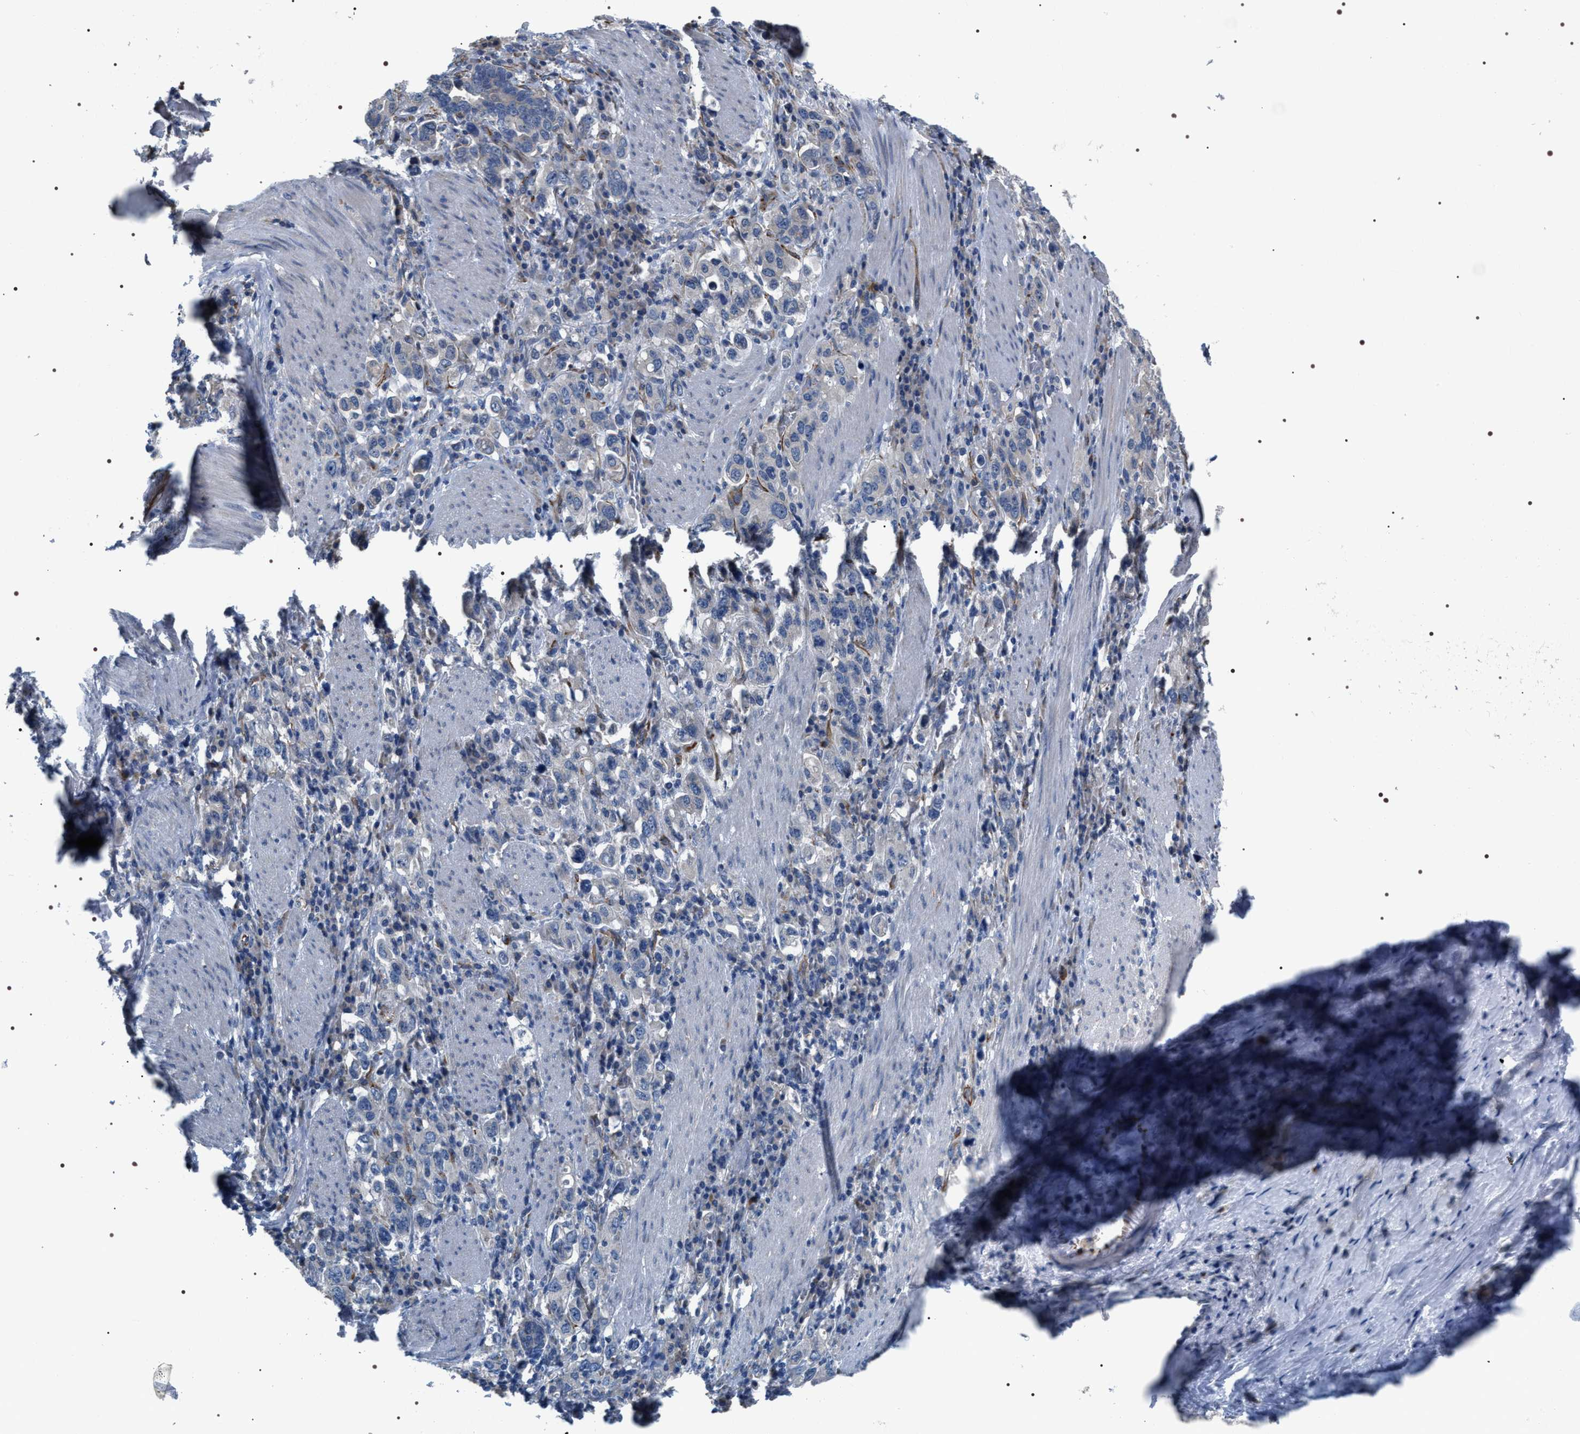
{"staining": {"intensity": "negative", "quantity": "none", "location": "none"}, "tissue": "stomach cancer", "cell_type": "Tumor cells", "image_type": "cancer", "snomed": [{"axis": "morphology", "description": "Adenocarcinoma, NOS"}, {"axis": "topography", "description": "Stomach, upper"}], "caption": "High power microscopy photomicrograph of an IHC micrograph of stomach cancer (adenocarcinoma), revealing no significant staining in tumor cells.", "gene": "PKD1L1", "patient": {"sex": "male", "age": 62}}